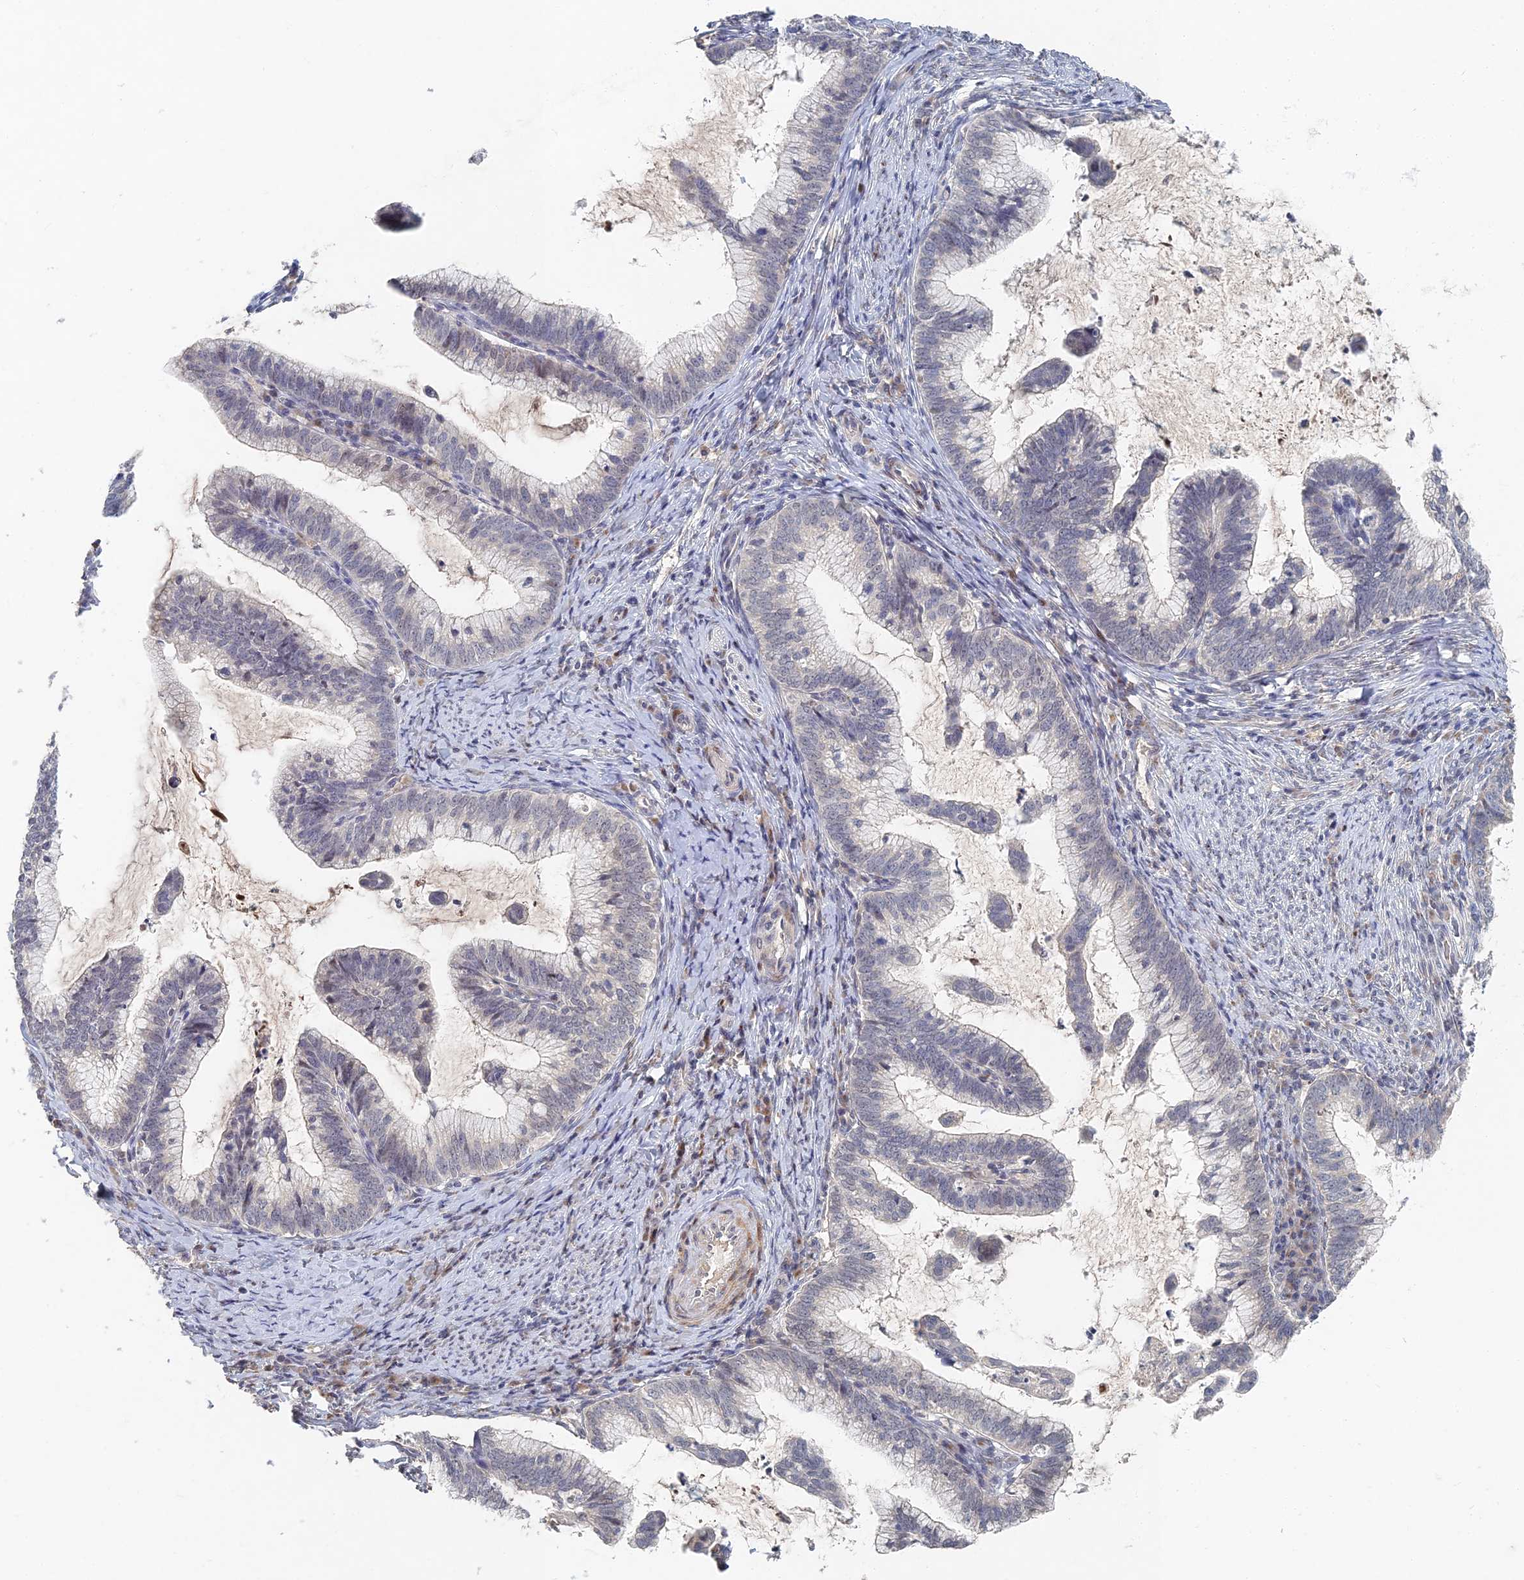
{"staining": {"intensity": "negative", "quantity": "none", "location": "none"}, "tissue": "cervical cancer", "cell_type": "Tumor cells", "image_type": "cancer", "snomed": [{"axis": "morphology", "description": "Adenocarcinoma, NOS"}, {"axis": "topography", "description": "Cervix"}], "caption": "There is no significant staining in tumor cells of cervical adenocarcinoma.", "gene": "GNA15", "patient": {"sex": "female", "age": 36}}